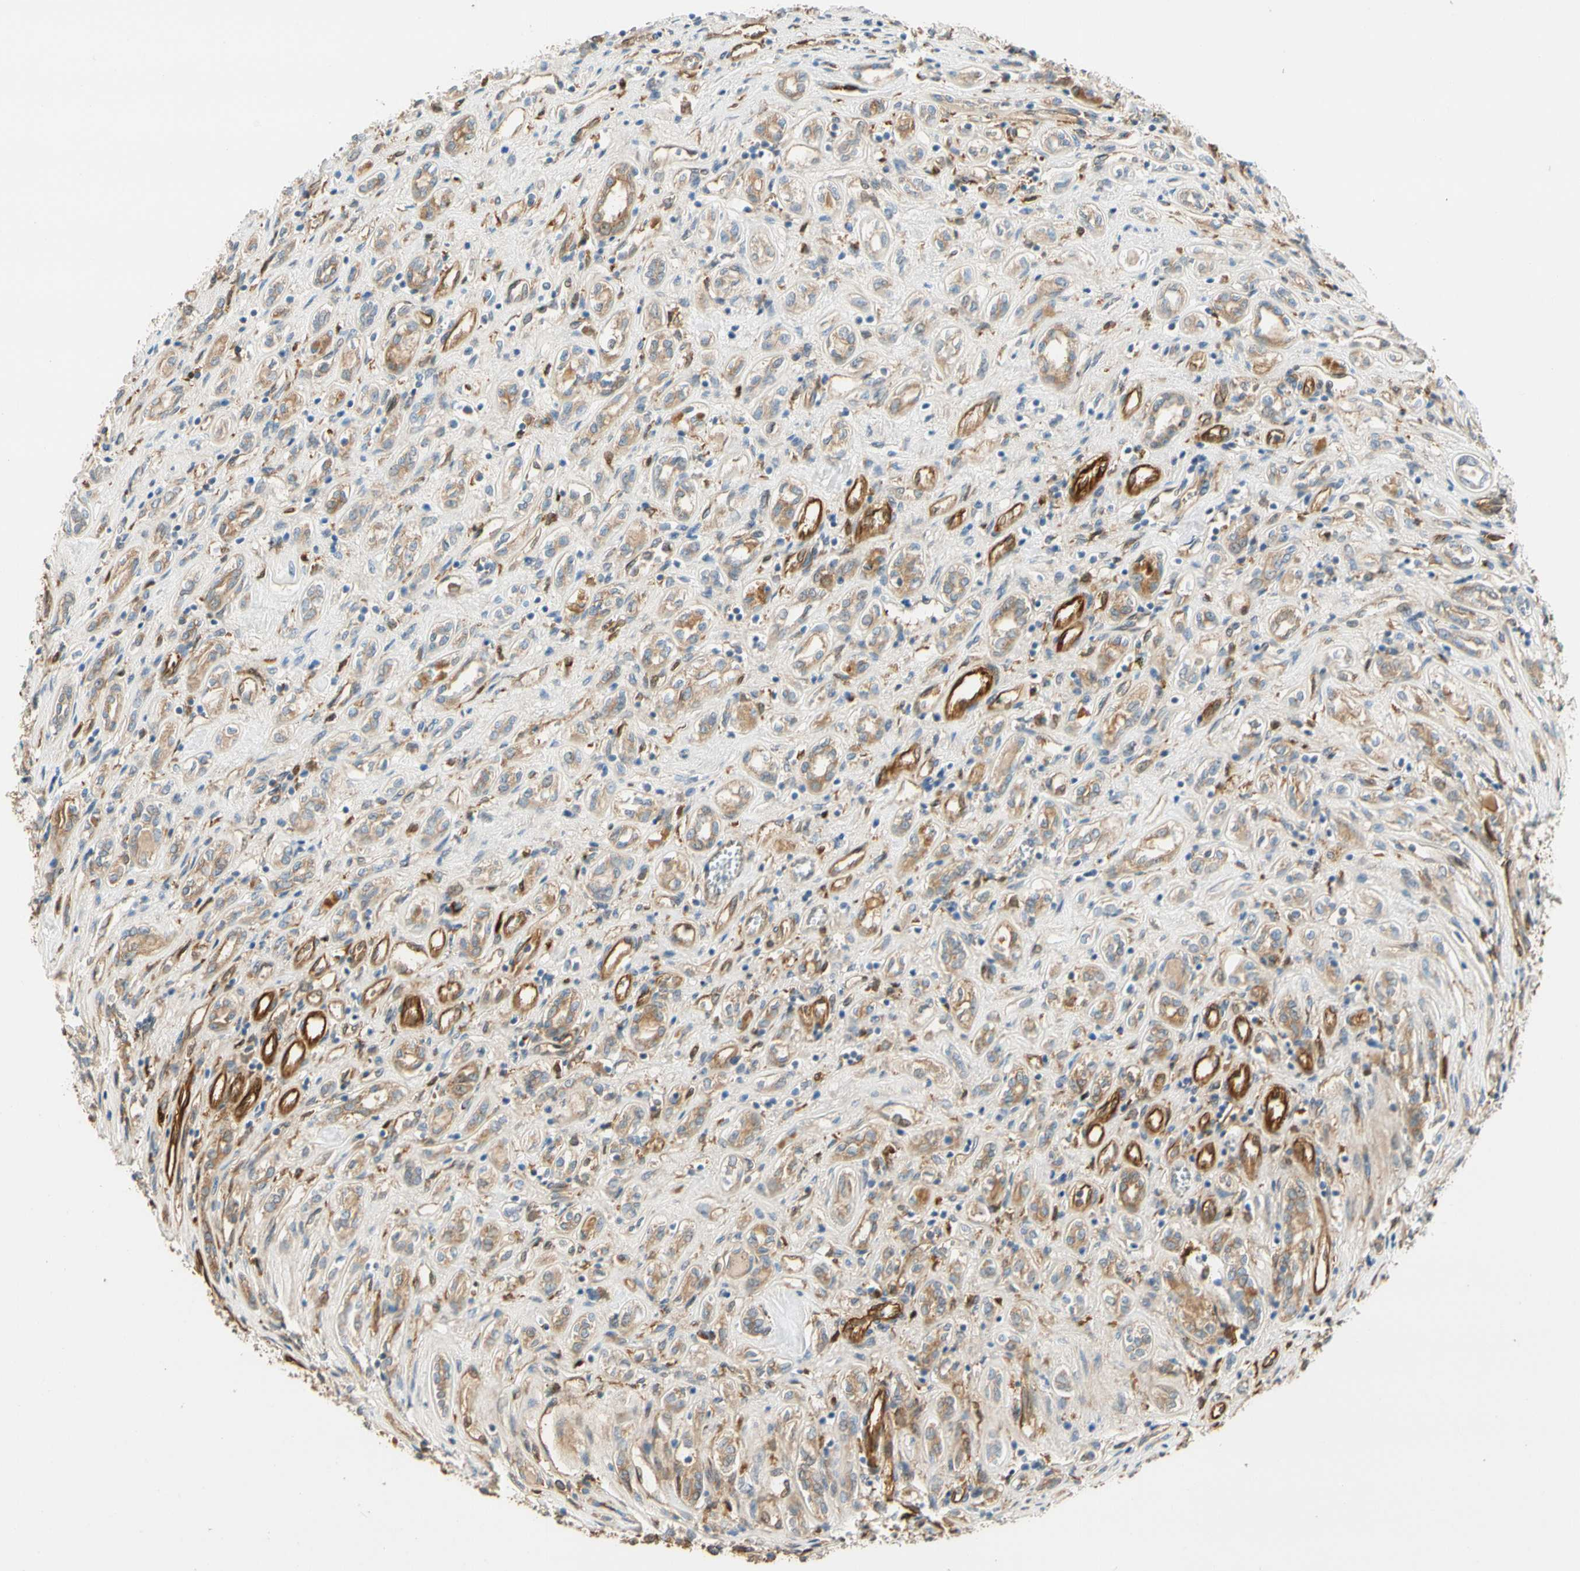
{"staining": {"intensity": "moderate", "quantity": ">75%", "location": "cytoplasmic/membranous"}, "tissue": "renal cancer", "cell_type": "Tumor cells", "image_type": "cancer", "snomed": [{"axis": "morphology", "description": "Adenocarcinoma, NOS"}, {"axis": "topography", "description": "Kidney"}], "caption": "Adenocarcinoma (renal) tissue shows moderate cytoplasmic/membranous staining in about >75% of tumor cells", "gene": "PARP14", "patient": {"sex": "female", "age": 70}}